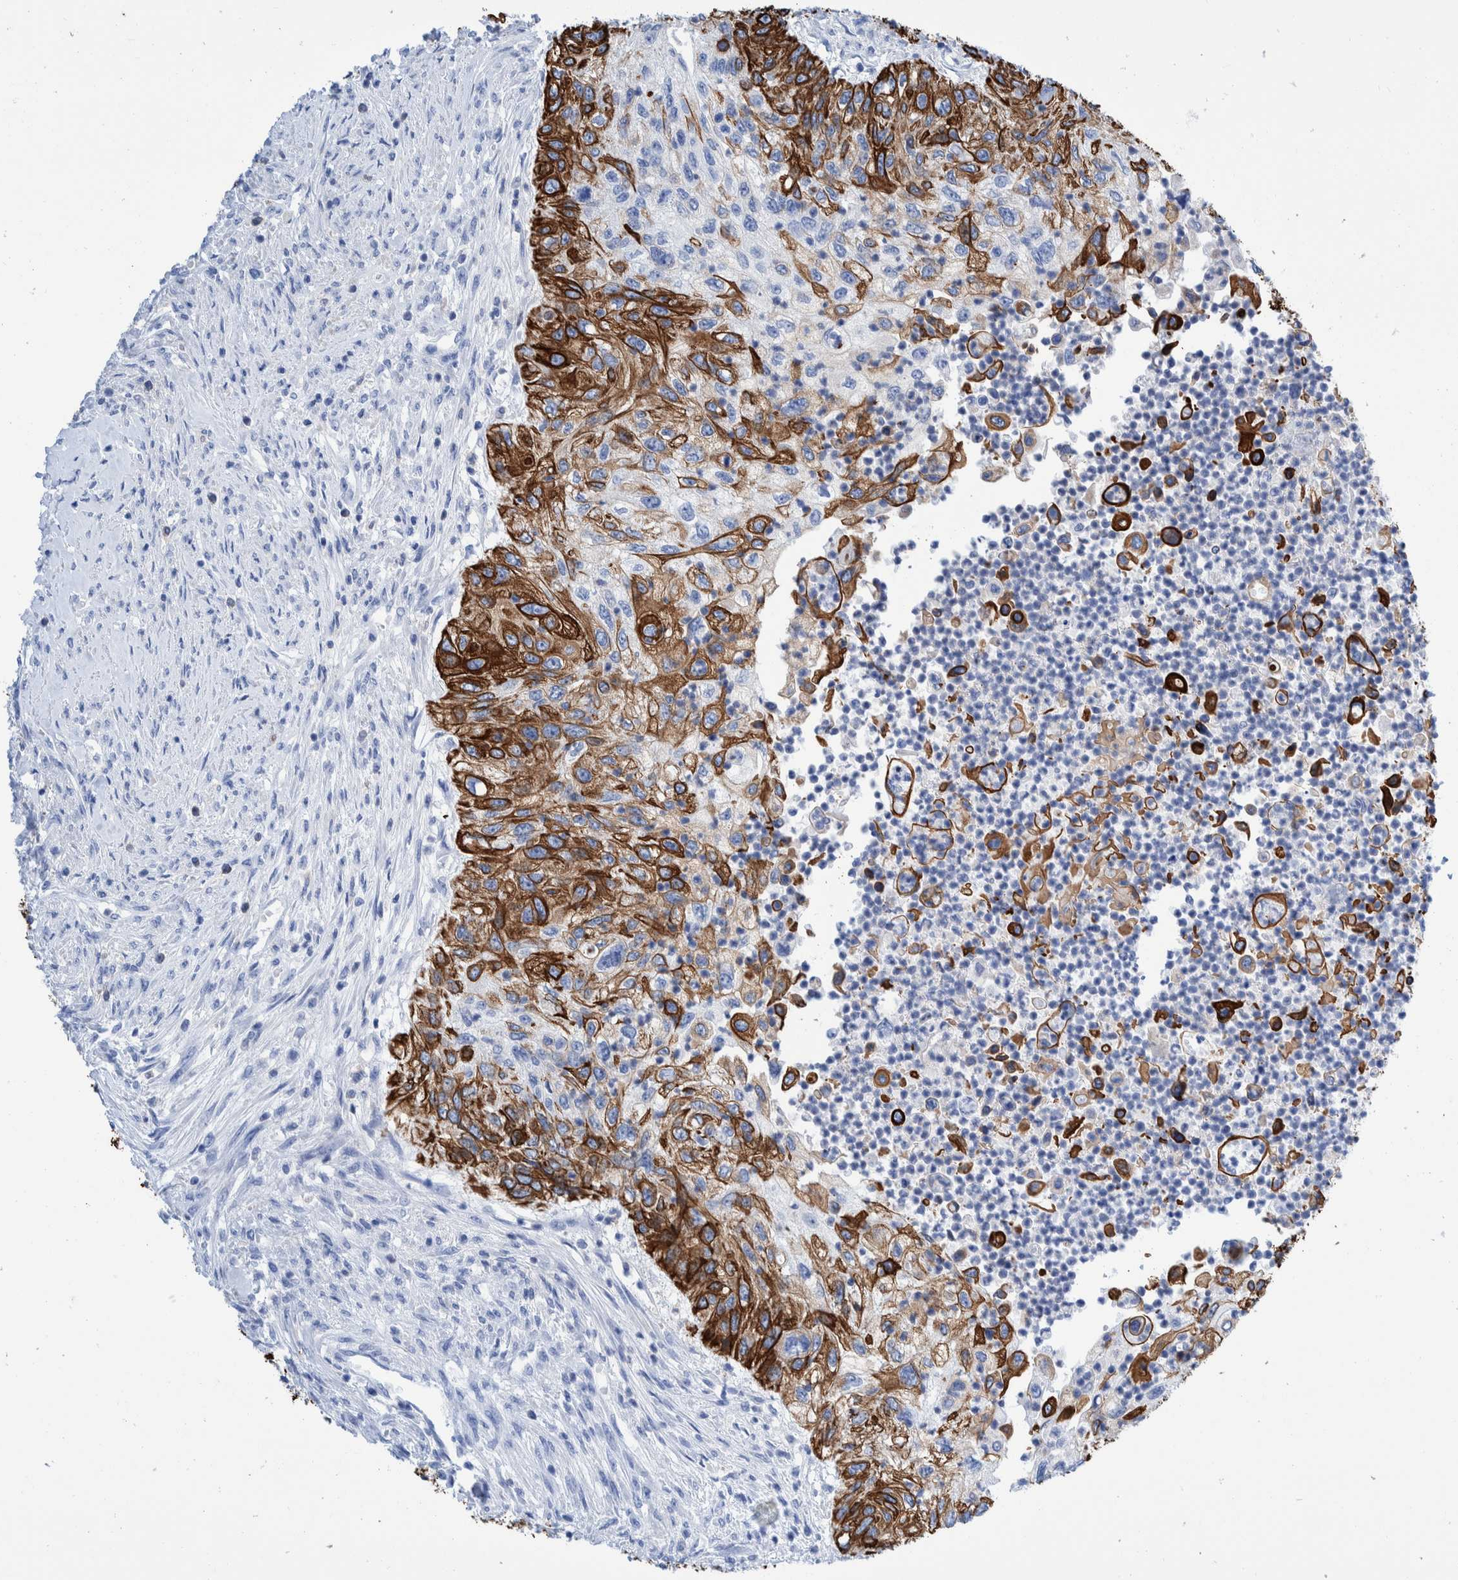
{"staining": {"intensity": "strong", "quantity": "25%-75%", "location": "cytoplasmic/membranous"}, "tissue": "urothelial cancer", "cell_type": "Tumor cells", "image_type": "cancer", "snomed": [{"axis": "morphology", "description": "Urothelial carcinoma, High grade"}, {"axis": "topography", "description": "Urinary bladder"}], "caption": "Immunohistochemistry photomicrograph of neoplastic tissue: urothelial cancer stained using IHC reveals high levels of strong protein expression localized specifically in the cytoplasmic/membranous of tumor cells, appearing as a cytoplasmic/membranous brown color.", "gene": "KRT14", "patient": {"sex": "female", "age": 60}}